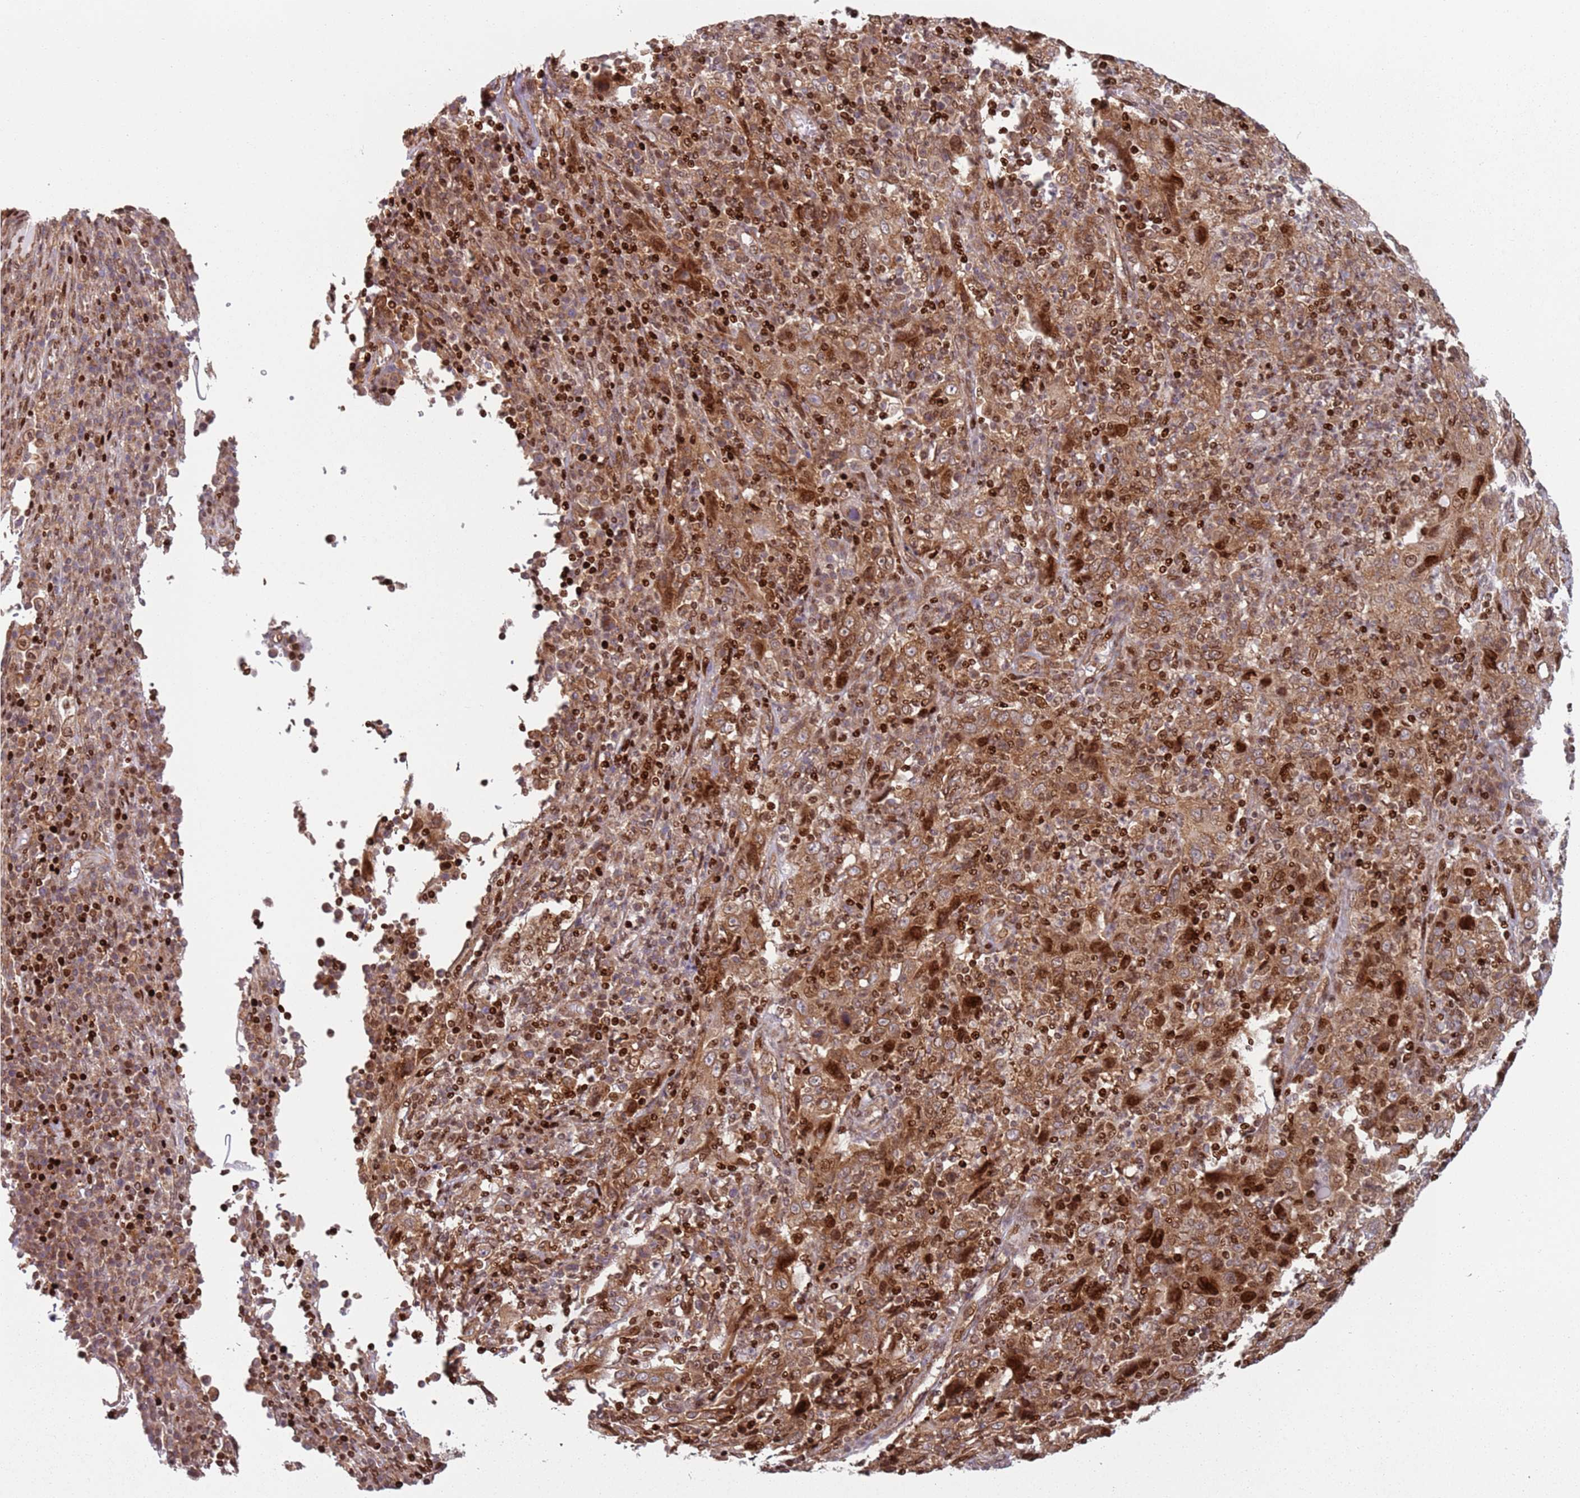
{"staining": {"intensity": "strong", "quantity": ">75%", "location": "cytoplasmic/membranous,nuclear"}, "tissue": "cervical cancer", "cell_type": "Tumor cells", "image_type": "cancer", "snomed": [{"axis": "morphology", "description": "Squamous cell carcinoma, NOS"}, {"axis": "topography", "description": "Cervix"}], "caption": "The photomicrograph exhibits staining of squamous cell carcinoma (cervical), revealing strong cytoplasmic/membranous and nuclear protein expression (brown color) within tumor cells.", "gene": "HNRNPLL", "patient": {"sex": "female", "age": 46}}